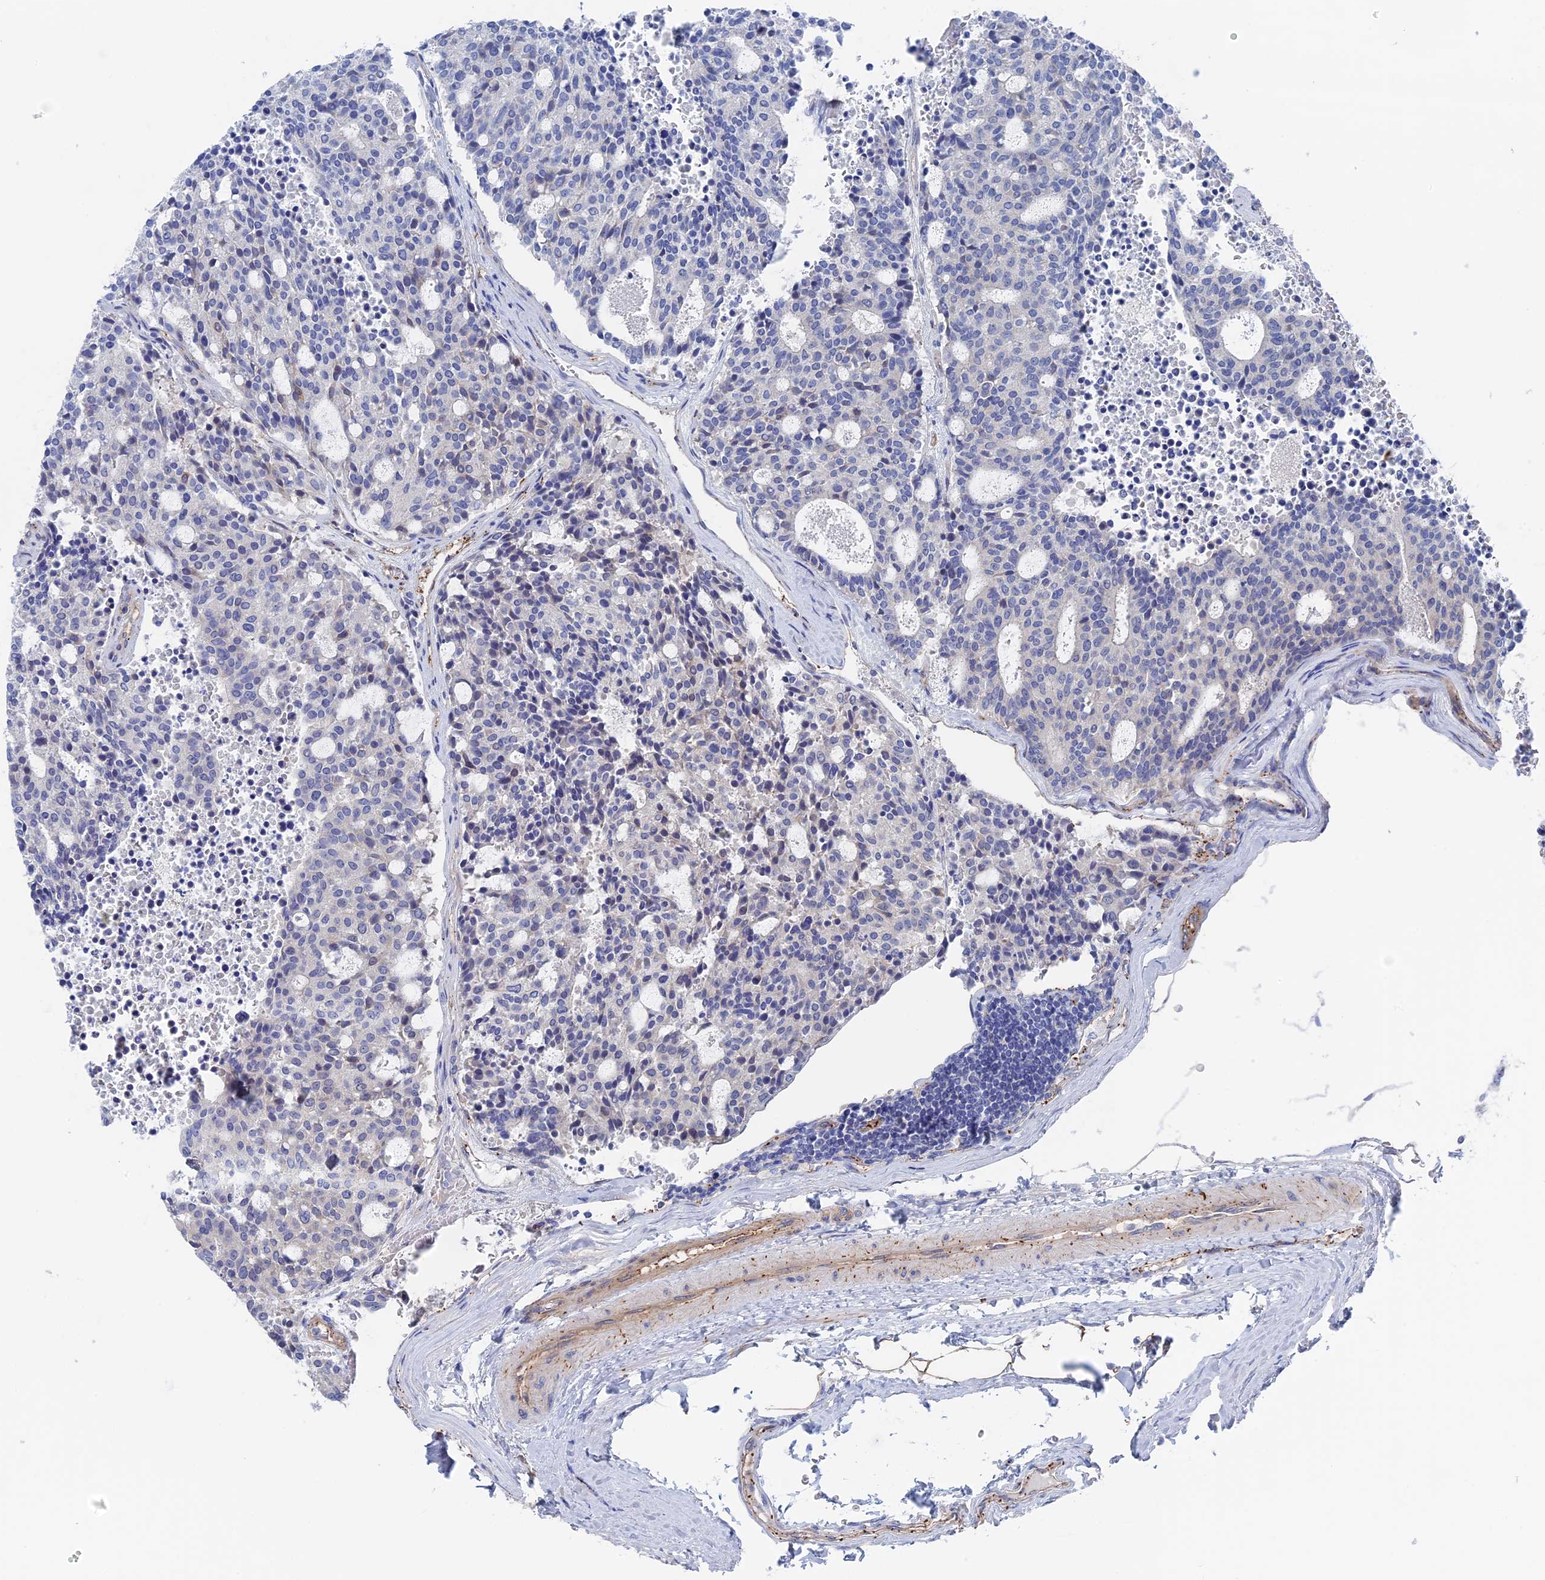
{"staining": {"intensity": "negative", "quantity": "none", "location": "none"}, "tissue": "carcinoid", "cell_type": "Tumor cells", "image_type": "cancer", "snomed": [{"axis": "morphology", "description": "Carcinoid, malignant, NOS"}, {"axis": "topography", "description": "Pancreas"}], "caption": "This photomicrograph is of malignant carcinoid stained with immunohistochemistry to label a protein in brown with the nuclei are counter-stained blue. There is no staining in tumor cells.", "gene": "MTHFSD", "patient": {"sex": "female", "age": 54}}